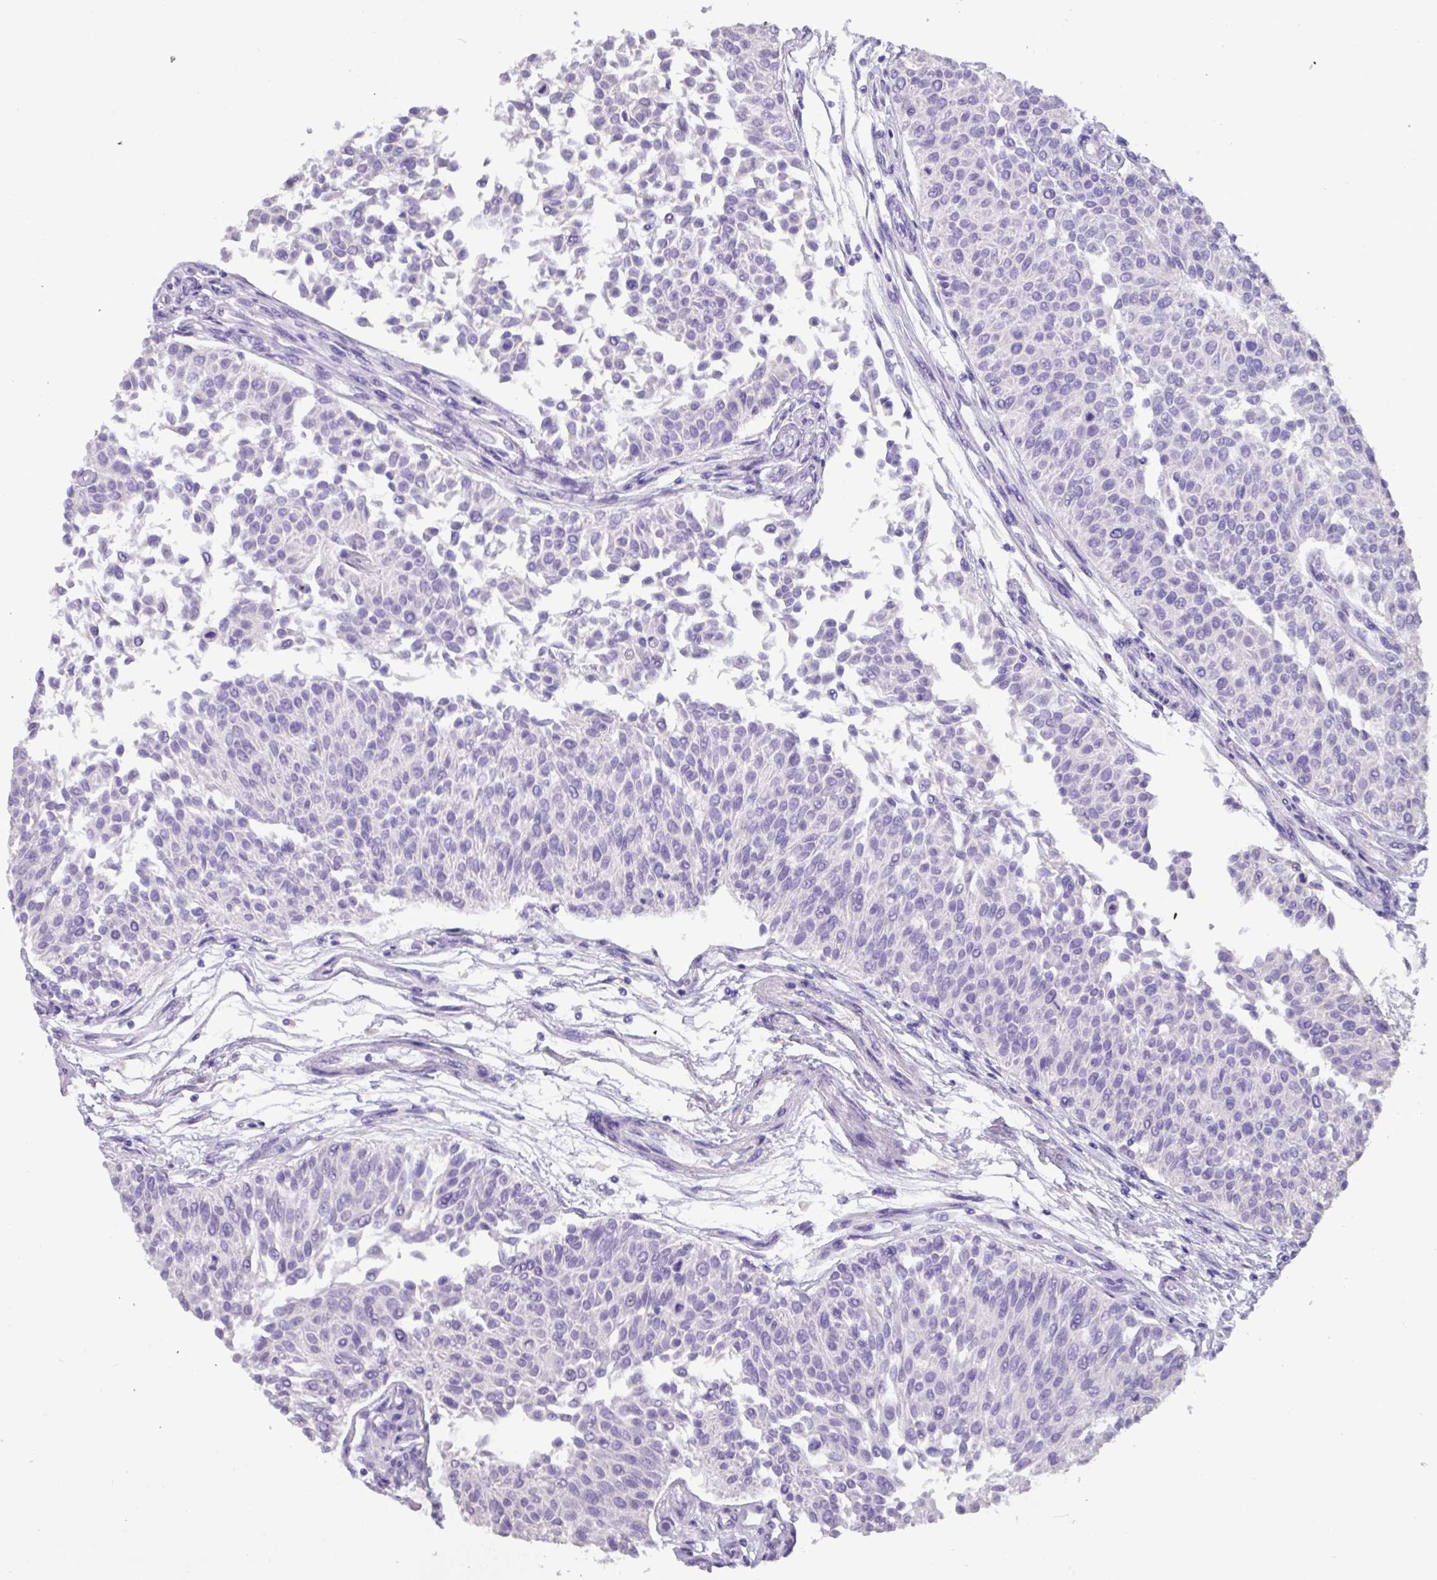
{"staining": {"intensity": "negative", "quantity": "none", "location": "none"}, "tissue": "pancreatic cancer", "cell_type": "Tumor cells", "image_type": "cancer", "snomed": [{"axis": "morphology", "description": "Adenocarcinoma, NOS"}, {"axis": "topography", "description": "Pancreas"}], "caption": "This is an immunohistochemistry photomicrograph of human pancreatic adenocarcinoma. There is no staining in tumor cells.", "gene": "EPCAM", "patient": {"sex": "male", "age": 71}}